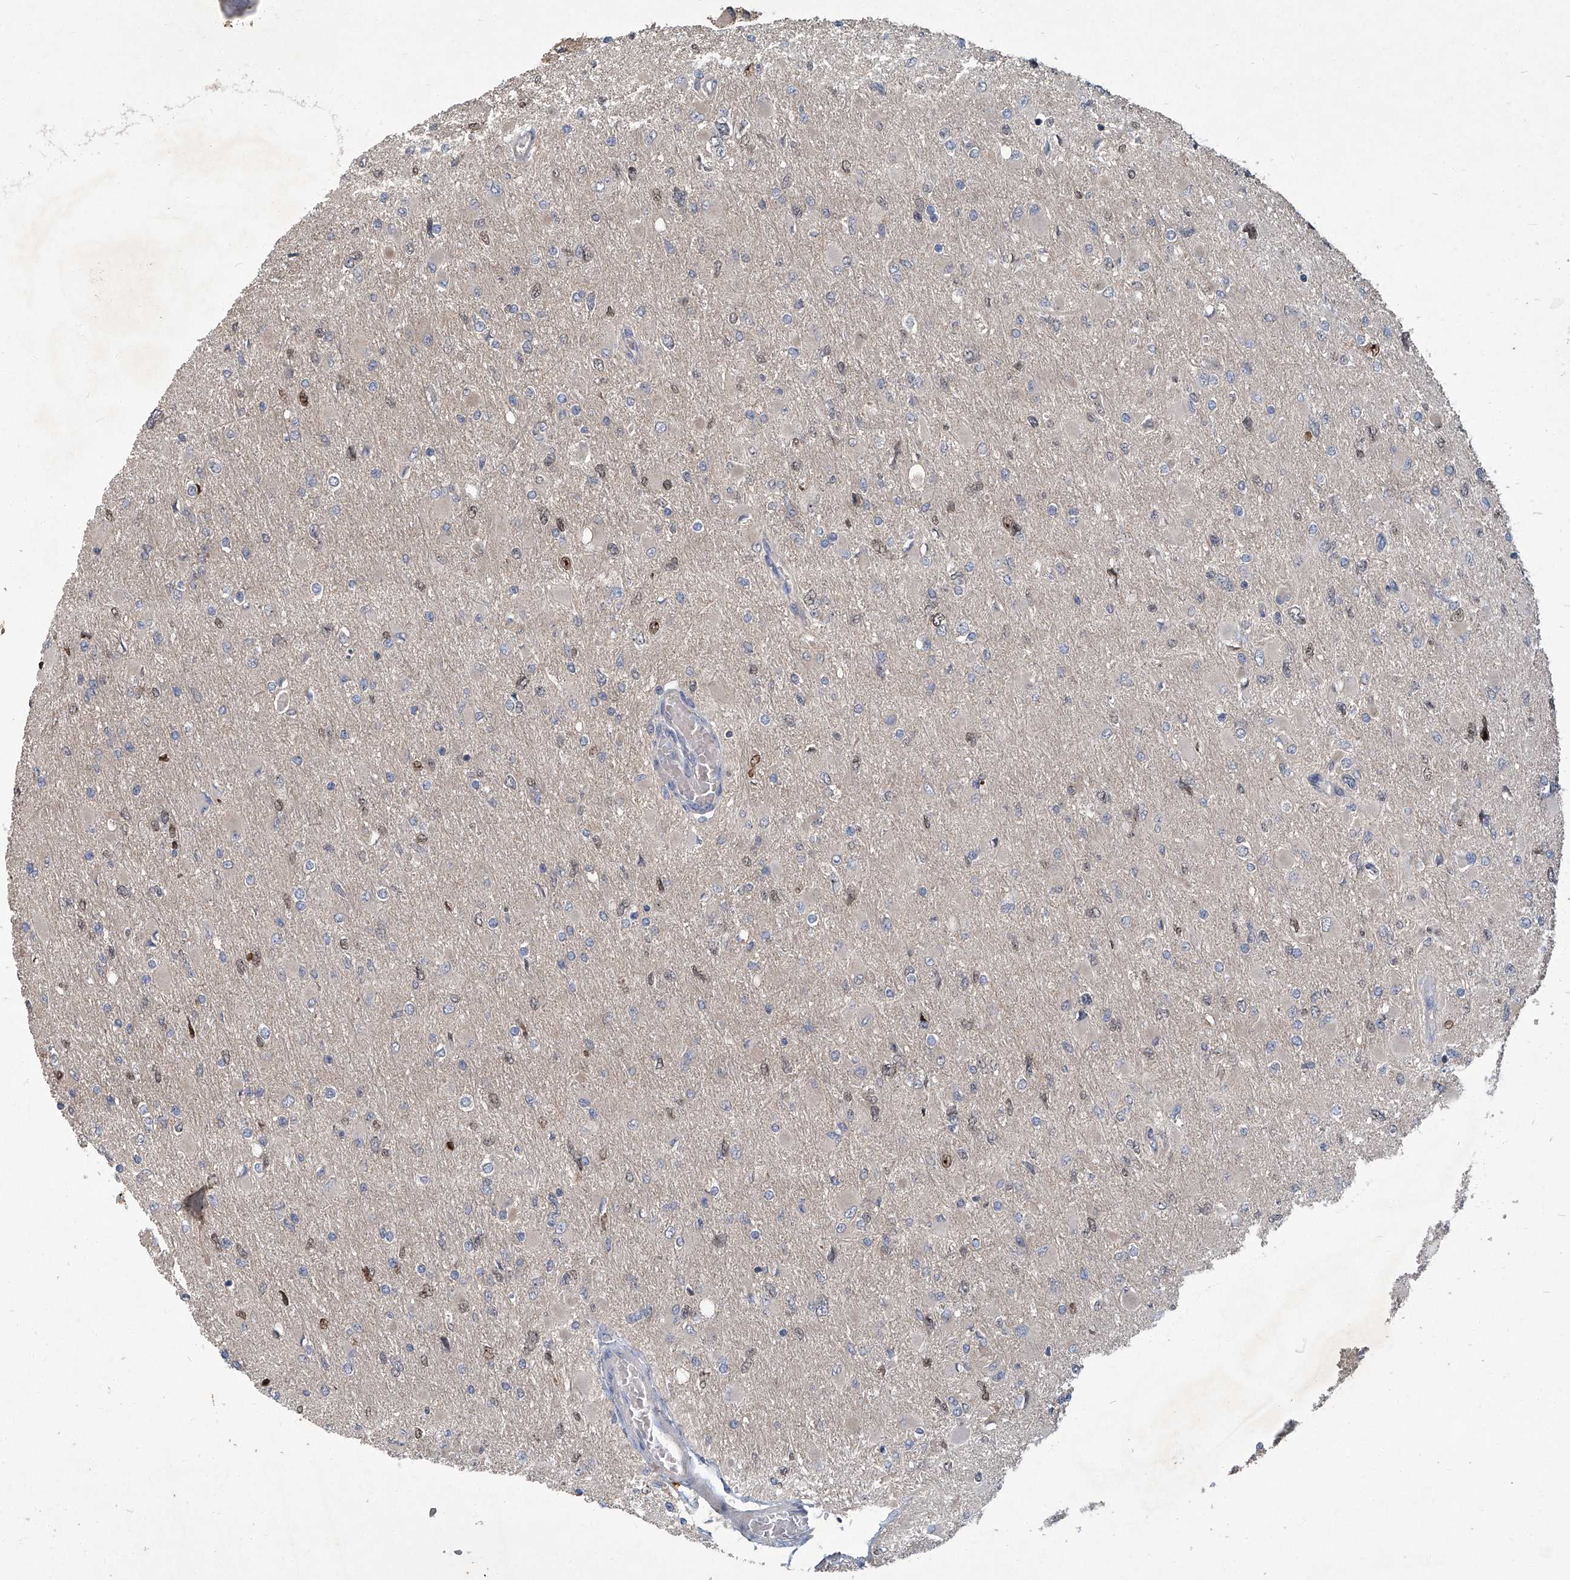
{"staining": {"intensity": "weak", "quantity": "<25%", "location": "cytoplasmic/membranous,nuclear"}, "tissue": "glioma", "cell_type": "Tumor cells", "image_type": "cancer", "snomed": [{"axis": "morphology", "description": "Glioma, malignant, High grade"}, {"axis": "topography", "description": "Cerebral cortex"}], "caption": "There is no significant staining in tumor cells of malignant glioma (high-grade).", "gene": "ANKRD34A", "patient": {"sex": "female", "age": 36}}